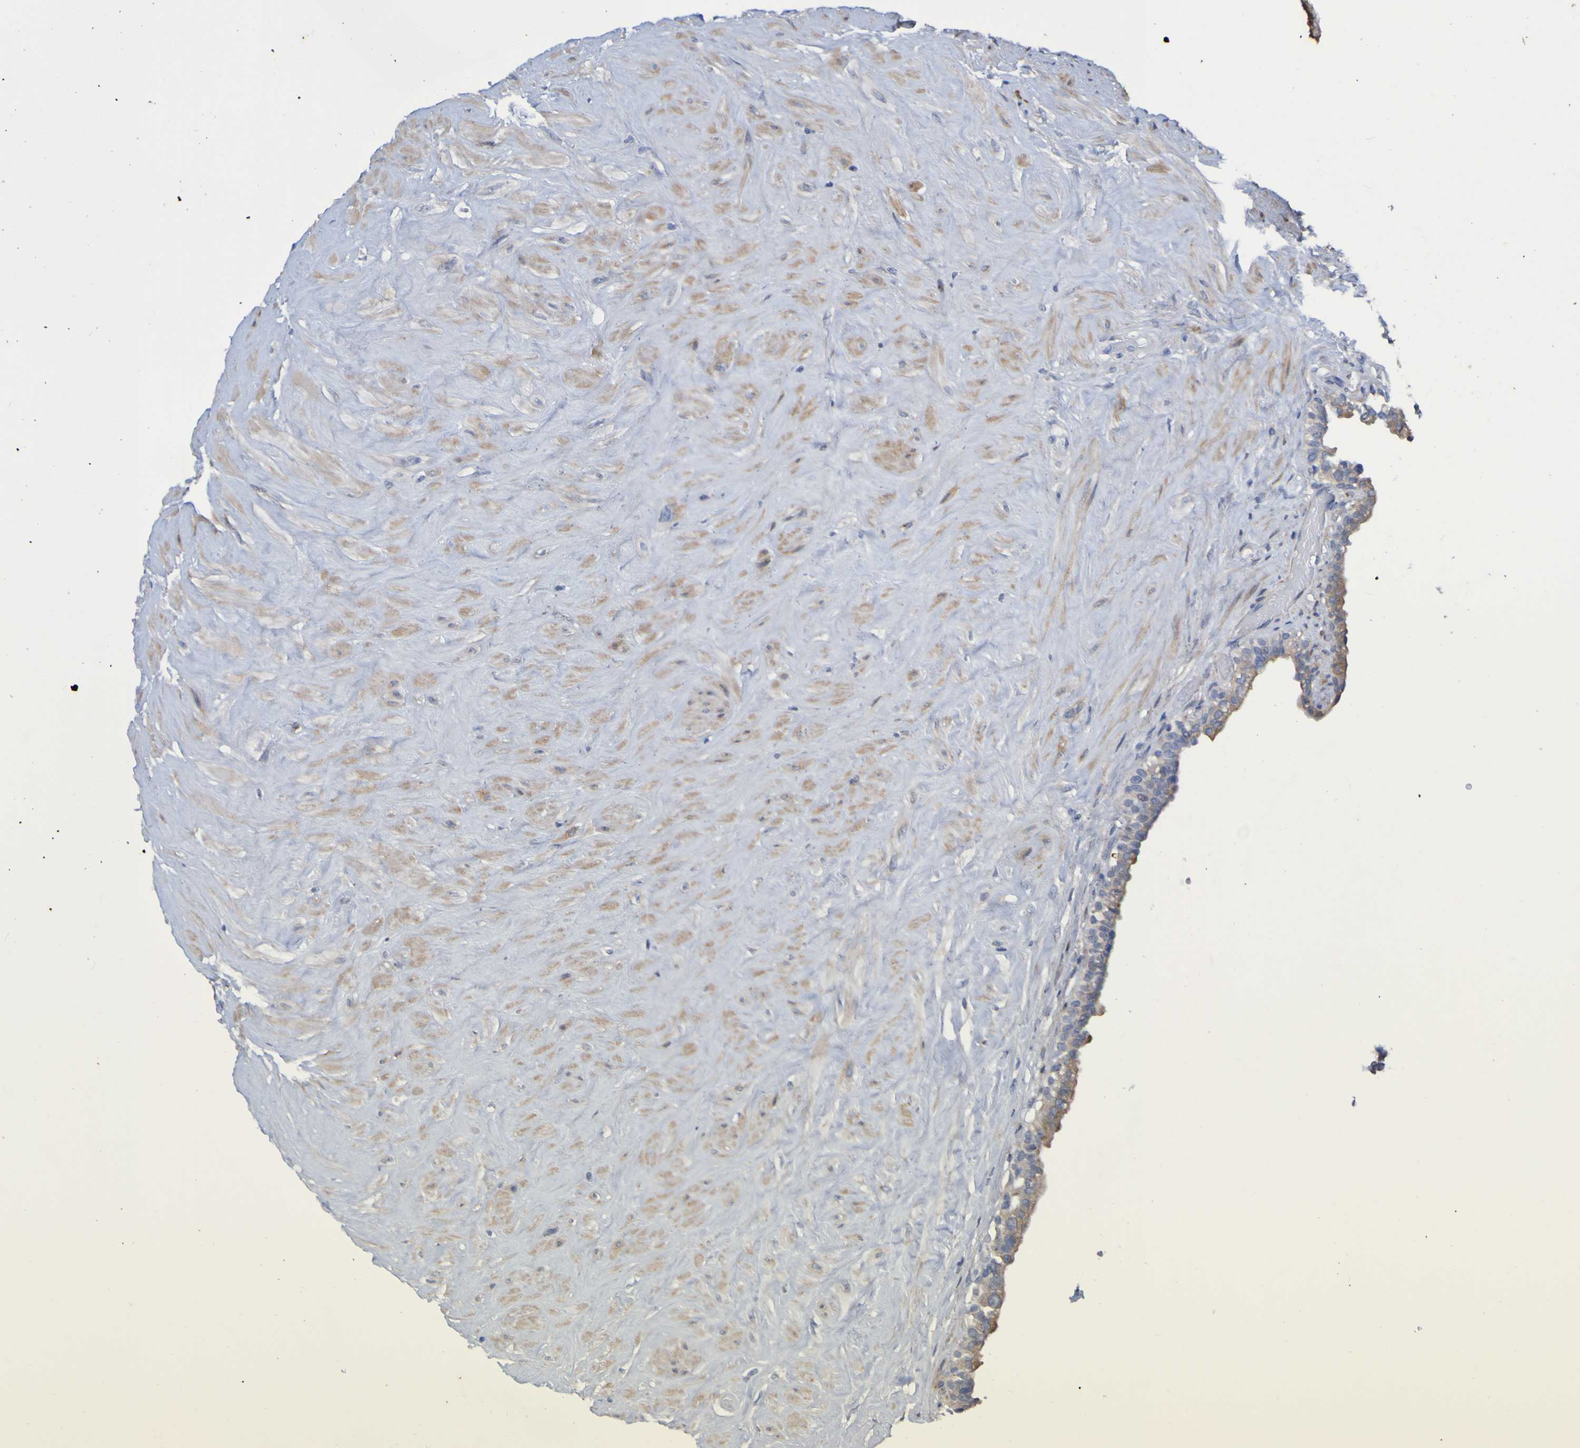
{"staining": {"intensity": "moderate", "quantity": ">75%", "location": "cytoplasmic/membranous"}, "tissue": "seminal vesicle", "cell_type": "Glandular cells", "image_type": "normal", "snomed": [{"axis": "morphology", "description": "Normal tissue, NOS"}, {"axis": "topography", "description": "Seminal veicle"}], "caption": "Seminal vesicle was stained to show a protein in brown. There is medium levels of moderate cytoplasmic/membranous positivity in about >75% of glandular cells. Nuclei are stained in blue.", "gene": "C11orf24", "patient": {"sex": "male", "age": 63}}